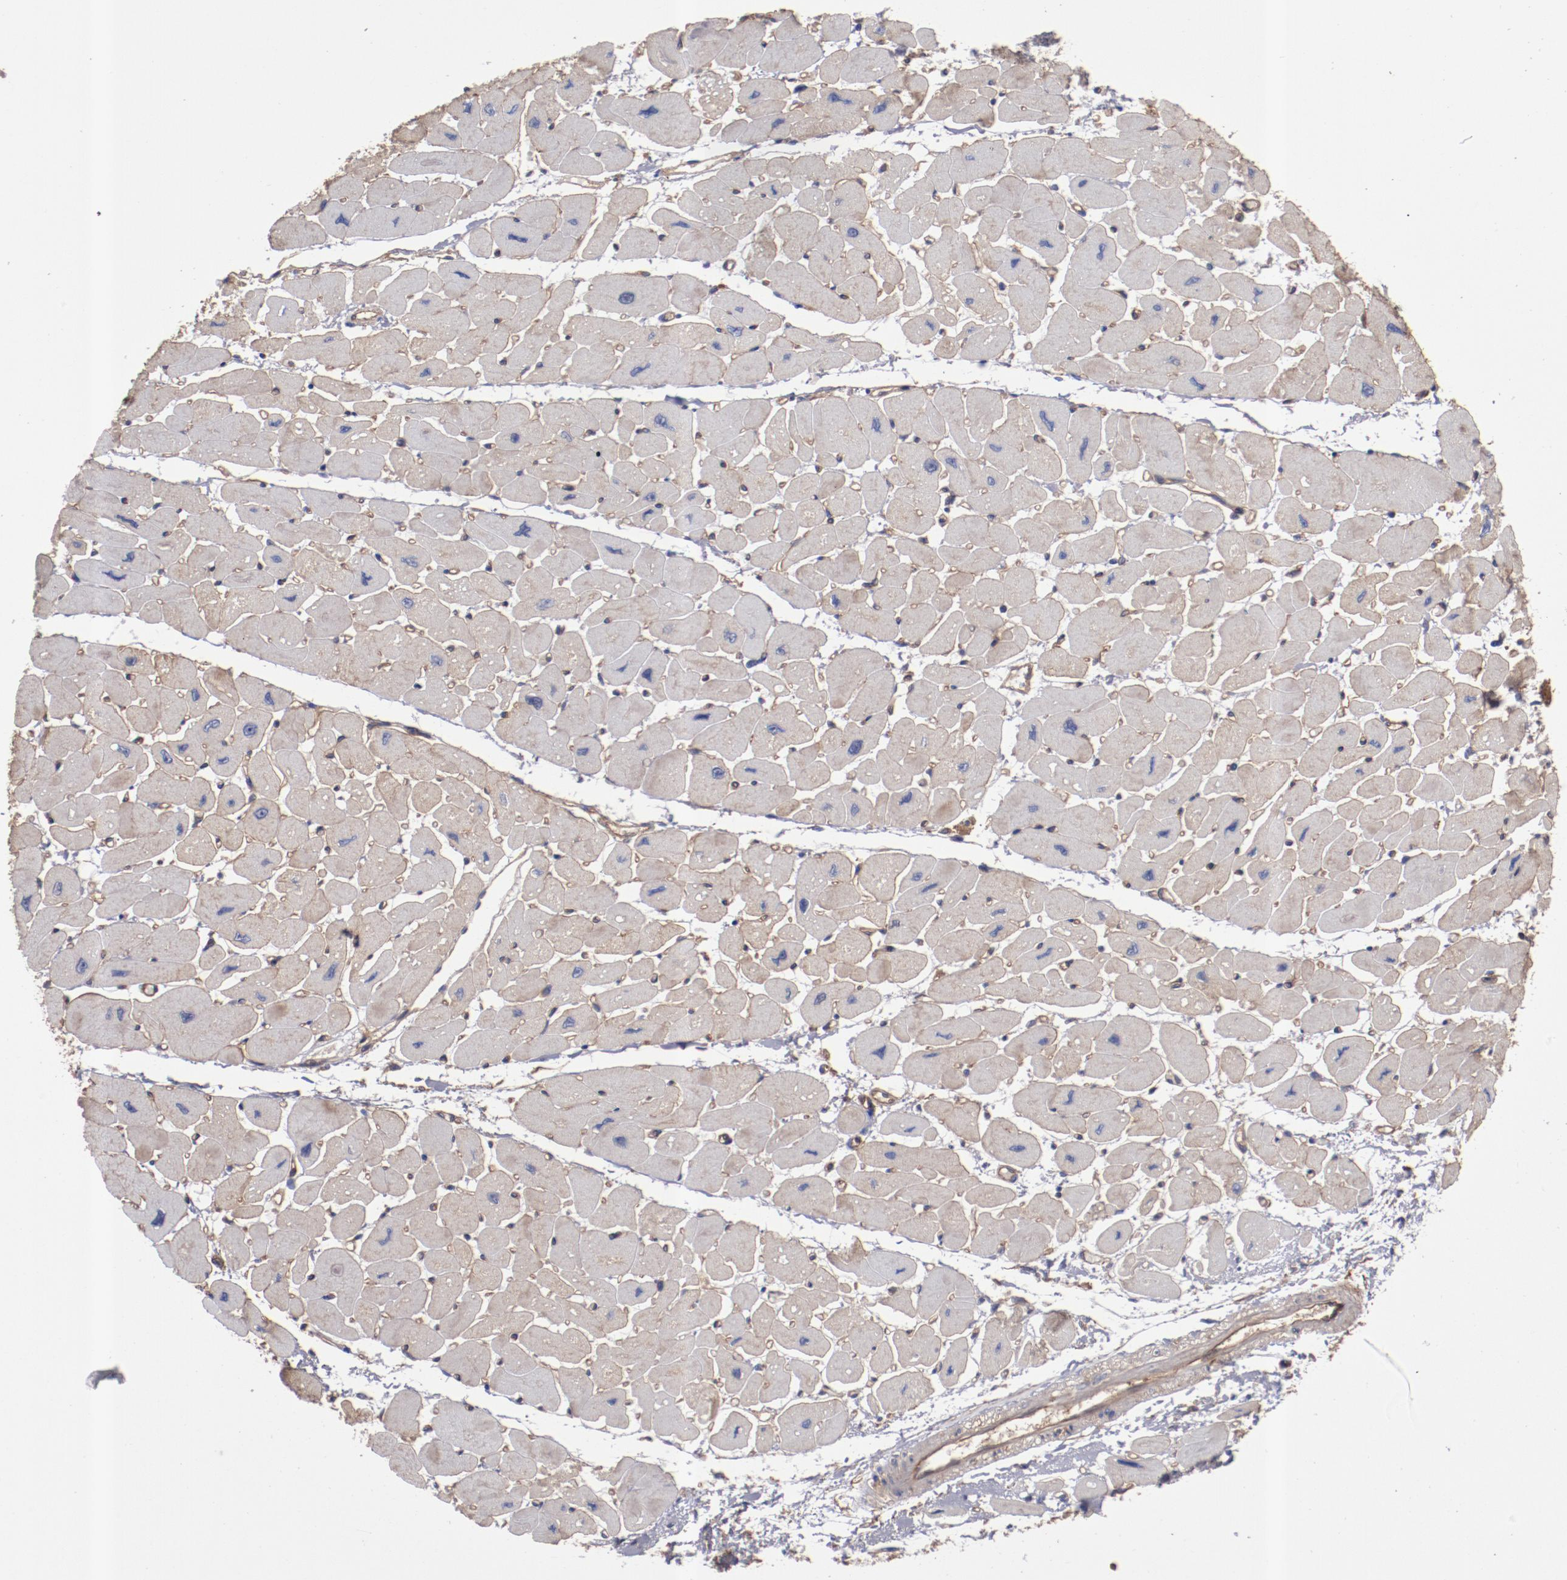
{"staining": {"intensity": "weak", "quantity": "<25%", "location": "cytoplasmic/membranous"}, "tissue": "heart muscle", "cell_type": "Cardiomyocytes", "image_type": "normal", "snomed": [{"axis": "morphology", "description": "Normal tissue, NOS"}, {"axis": "topography", "description": "Heart"}], "caption": "This is an immunohistochemistry (IHC) micrograph of unremarkable human heart muscle. There is no positivity in cardiomyocytes.", "gene": "DNAAF2", "patient": {"sex": "female", "age": 54}}